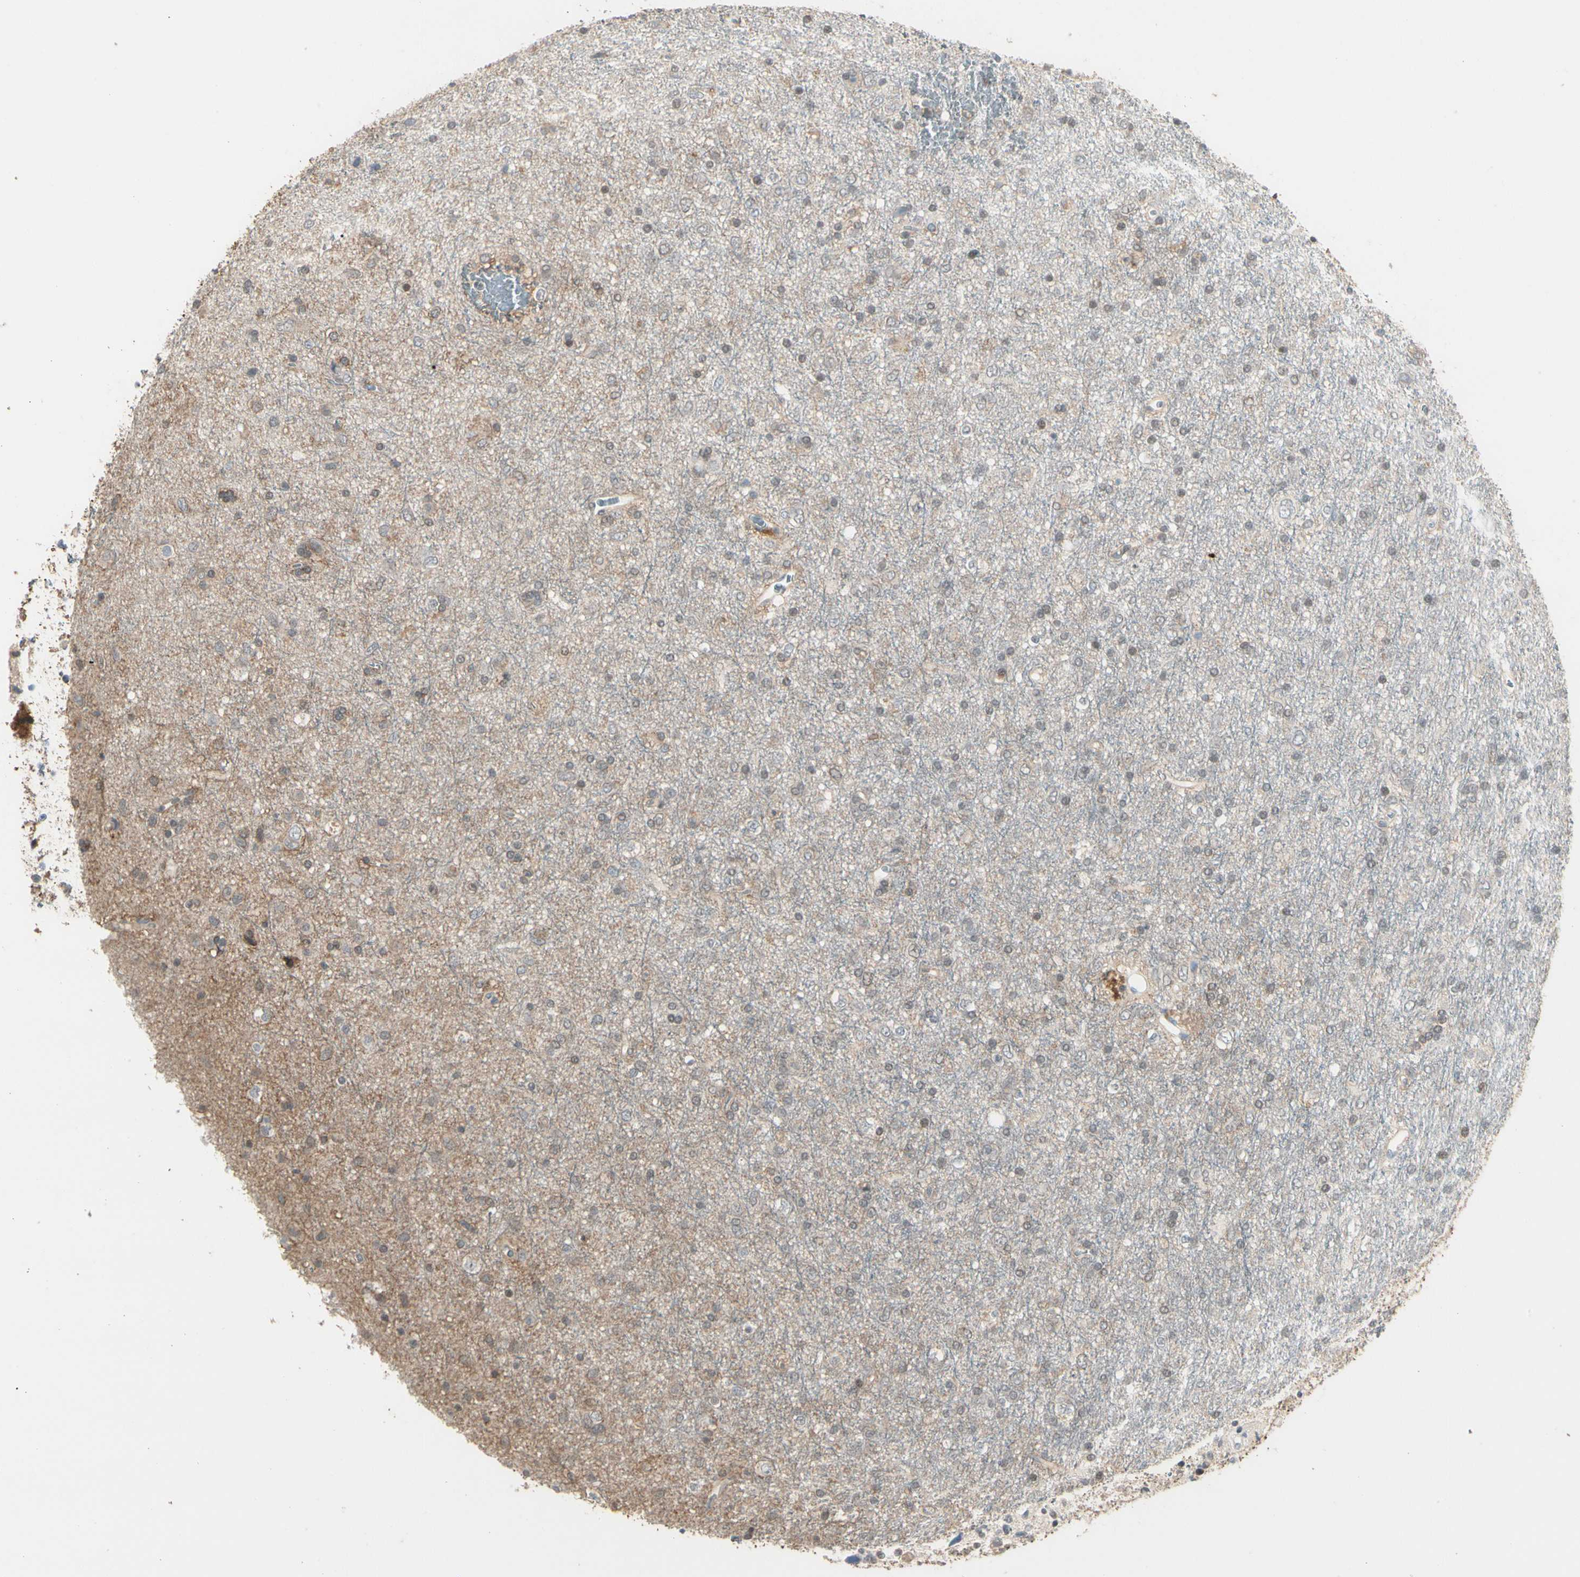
{"staining": {"intensity": "weak", "quantity": "25%-75%", "location": "nuclear"}, "tissue": "glioma", "cell_type": "Tumor cells", "image_type": "cancer", "snomed": [{"axis": "morphology", "description": "Glioma, malignant, Low grade"}, {"axis": "topography", "description": "Brain"}], "caption": "Immunohistochemistry (IHC) (DAB) staining of human malignant glioma (low-grade) demonstrates weak nuclear protein staining in approximately 25%-75% of tumor cells.", "gene": "GREM1", "patient": {"sex": "male", "age": 77}}